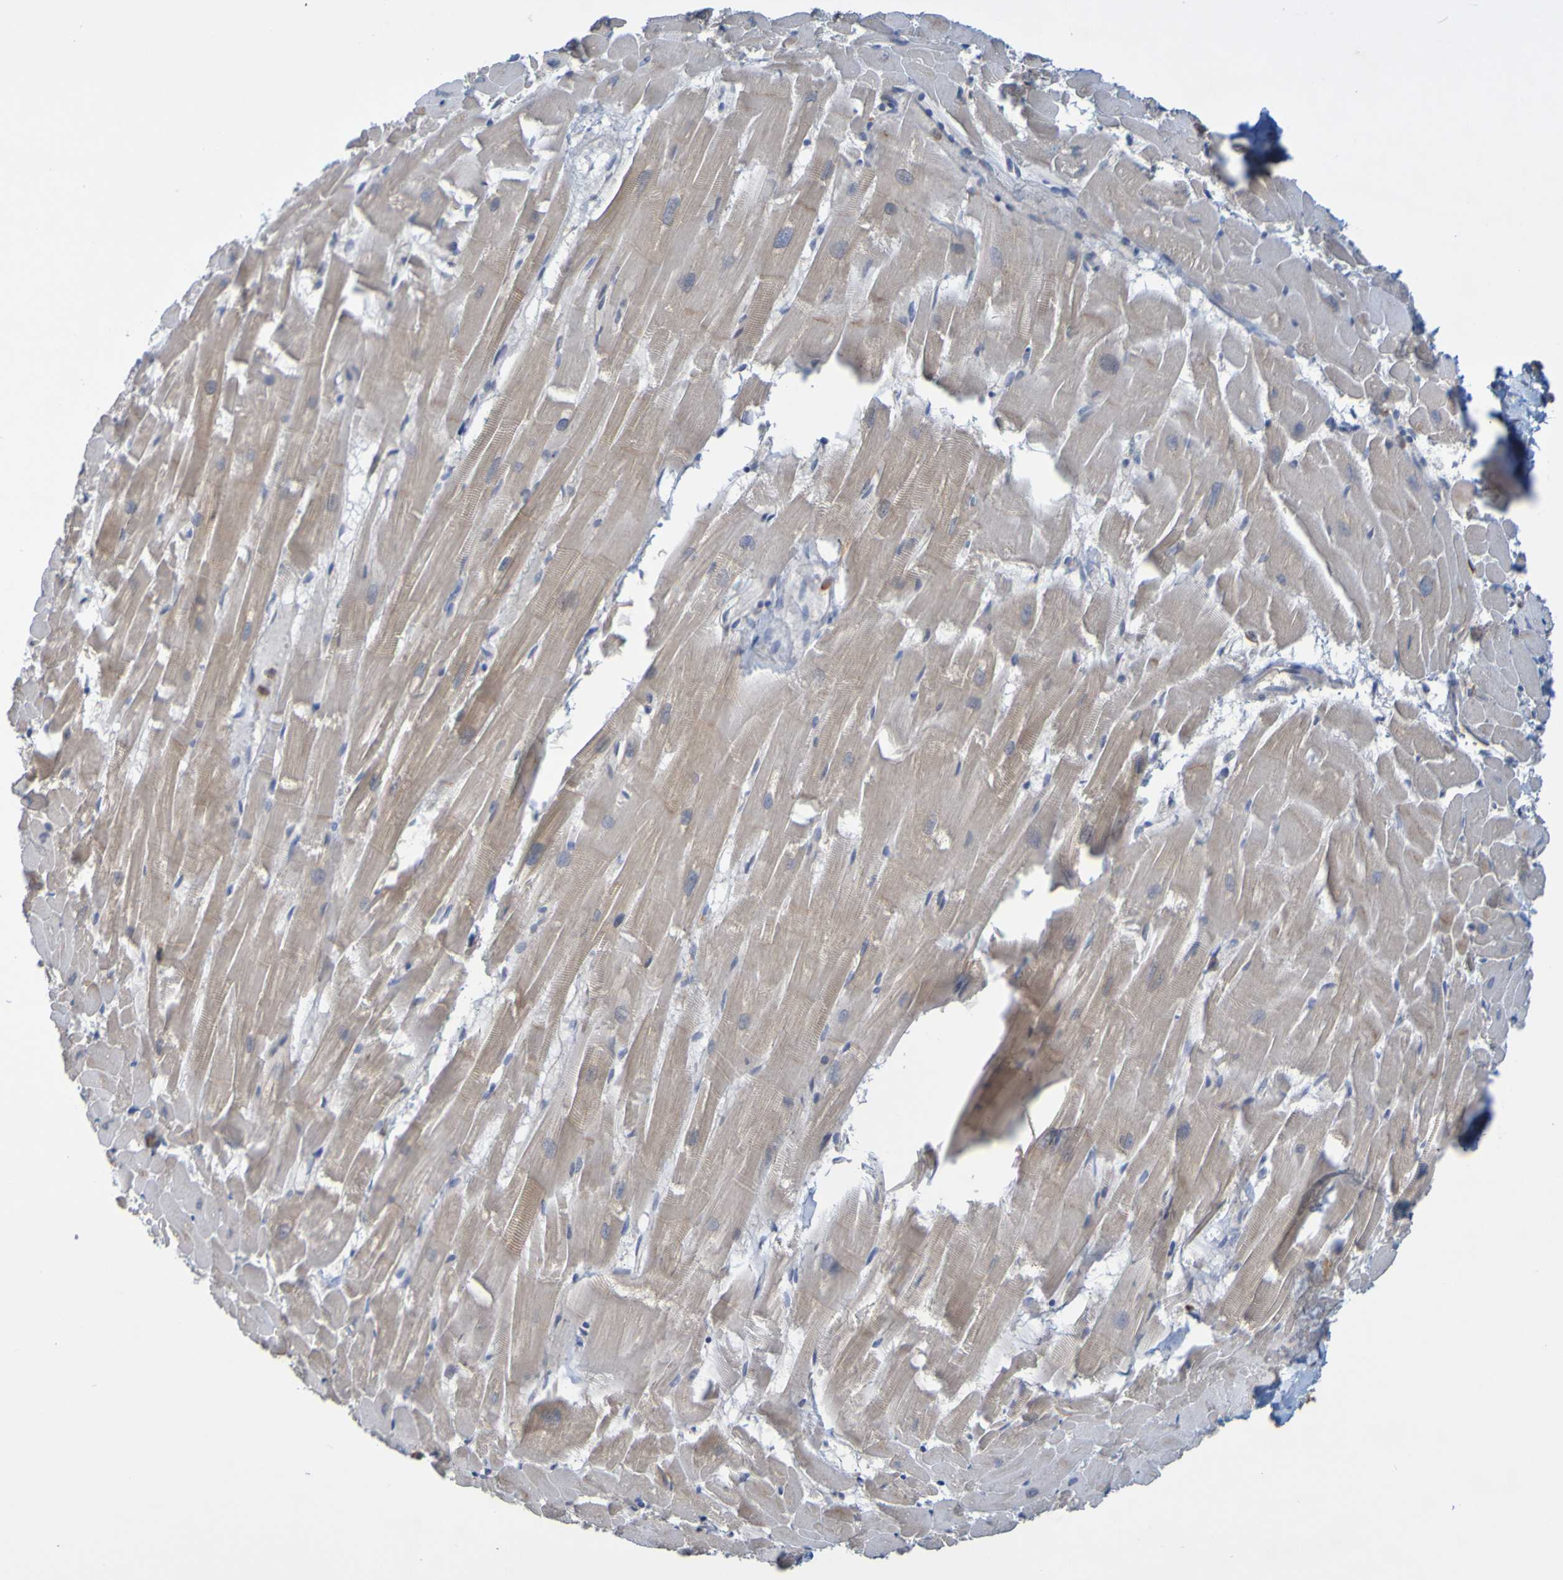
{"staining": {"intensity": "weak", "quantity": "25%-75%", "location": "cytoplasmic/membranous"}, "tissue": "heart muscle", "cell_type": "Cardiomyocytes", "image_type": "normal", "snomed": [{"axis": "morphology", "description": "Normal tissue, NOS"}, {"axis": "topography", "description": "Heart"}], "caption": "Cardiomyocytes display weak cytoplasmic/membranous staining in about 25%-75% of cells in benign heart muscle. (Brightfield microscopy of DAB IHC at high magnification).", "gene": "NAV2", "patient": {"sex": "female", "age": 19}}